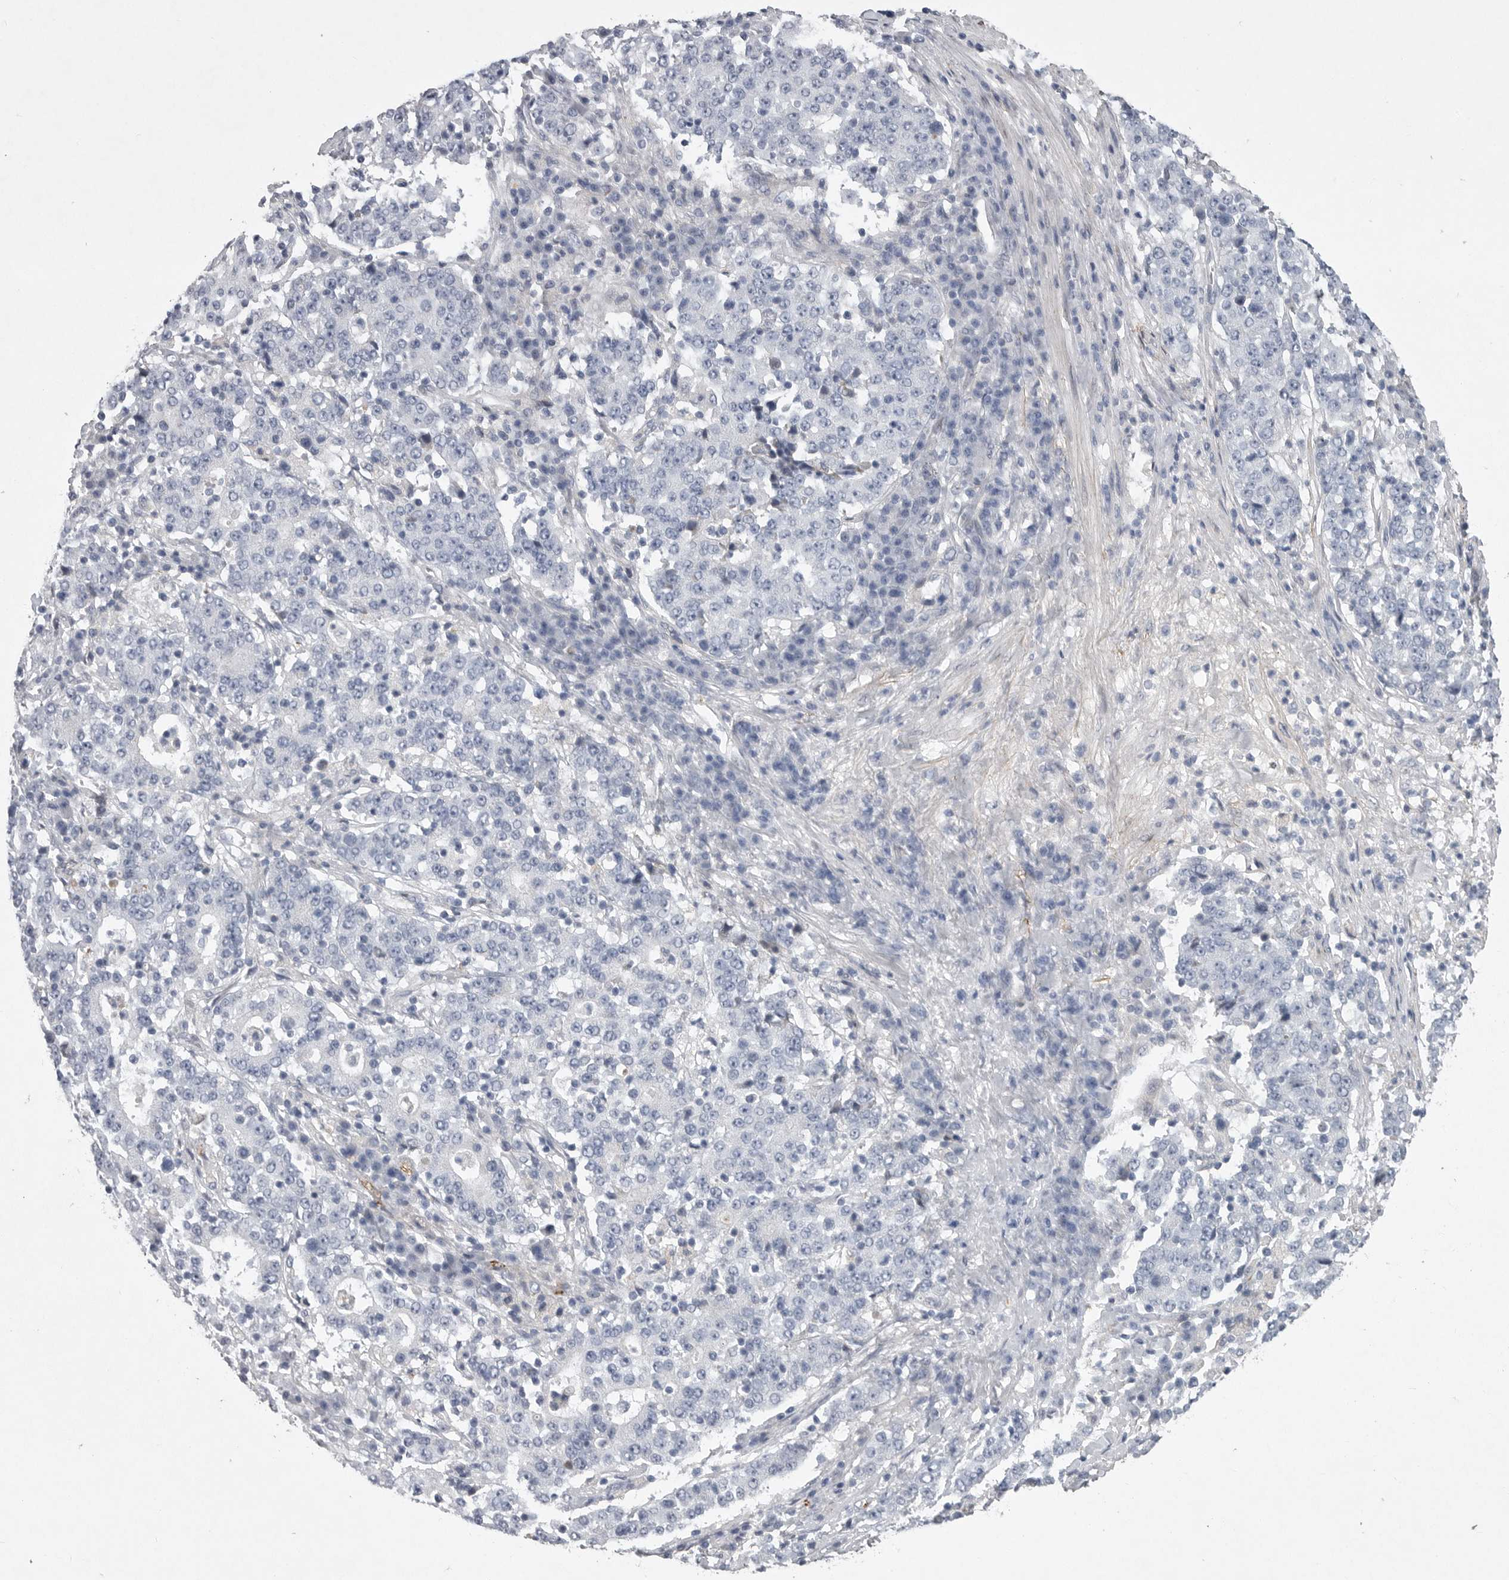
{"staining": {"intensity": "negative", "quantity": "none", "location": "none"}, "tissue": "stomach cancer", "cell_type": "Tumor cells", "image_type": "cancer", "snomed": [{"axis": "morphology", "description": "Adenocarcinoma, NOS"}, {"axis": "topography", "description": "Stomach"}], "caption": "Stomach cancer (adenocarcinoma) was stained to show a protein in brown. There is no significant expression in tumor cells.", "gene": "CRP", "patient": {"sex": "male", "age": 59}}